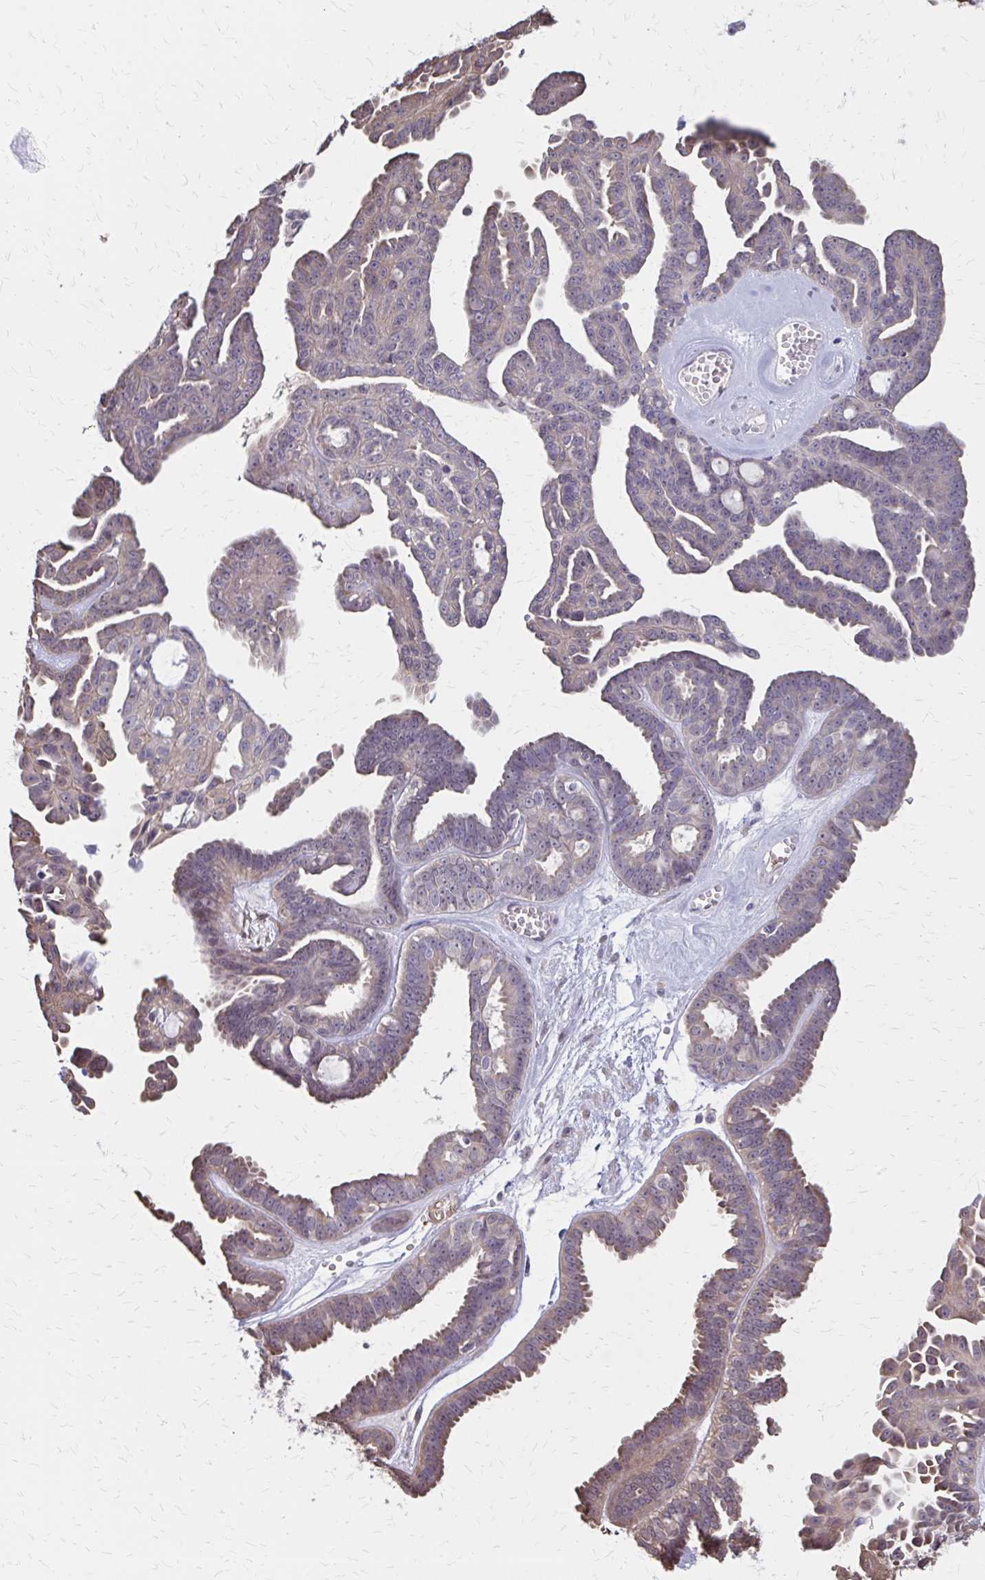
{"staining": {"intensity": "weak", "quantity": "<25%", "location": "cytoplasmic/membranous"}, "tissue": "ovarian cancer", "cell_type": "Tumor cells", "image_type": "cancer", "snomed": [{"axis": "morphology", "description": "Cystadenocarcinoma, serous, NOS"}, {"axis": "topography", "description": "Ovary"}], "caption": "The histopathology image reveals no staining of tumor cells in ovarian cancer (serous cystadenocarcinoma).", "gene": "IFI44L", "patient": {"sex": "female", "age": 71}}